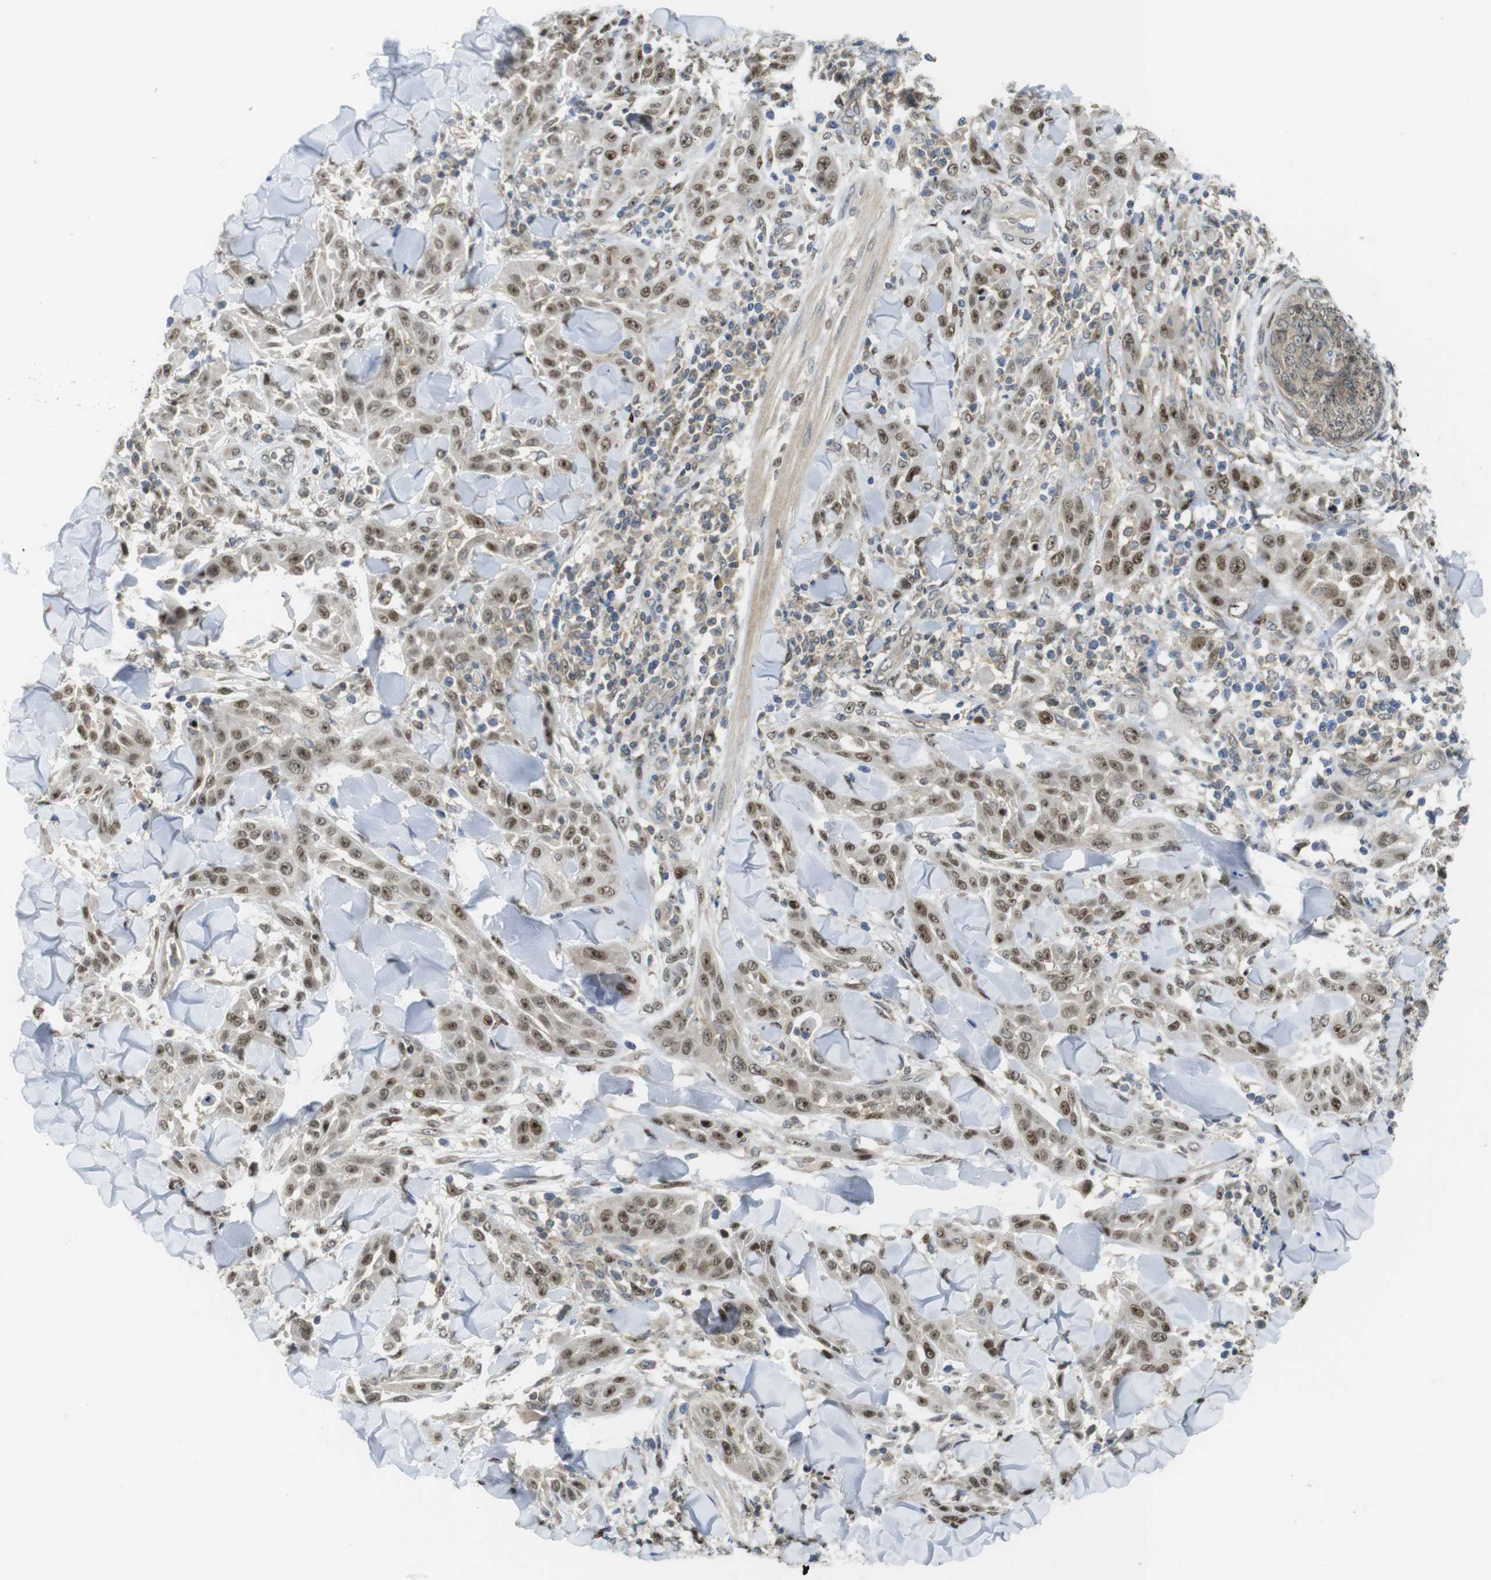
{"staining": {"intensity": "moderate", "quantity": ">75%", "location": "nuclear"}, "tissue": "skin cancer", "cell_type": "Tumor cells", "image_type": "cancer", "snomed": [{"axis": "morphology", "description": "Squamous cell carcinoma, NOS"}, {"axis": "topography", "description": "Skin"}], "caption": "This is a micrograph of IHC staining of skin squamous cell carcinoma, which shows moderate positivity in the nuclear of tumor cells.", "gene": "RCC1", "patient": {"sex": "male", "age": 24}}